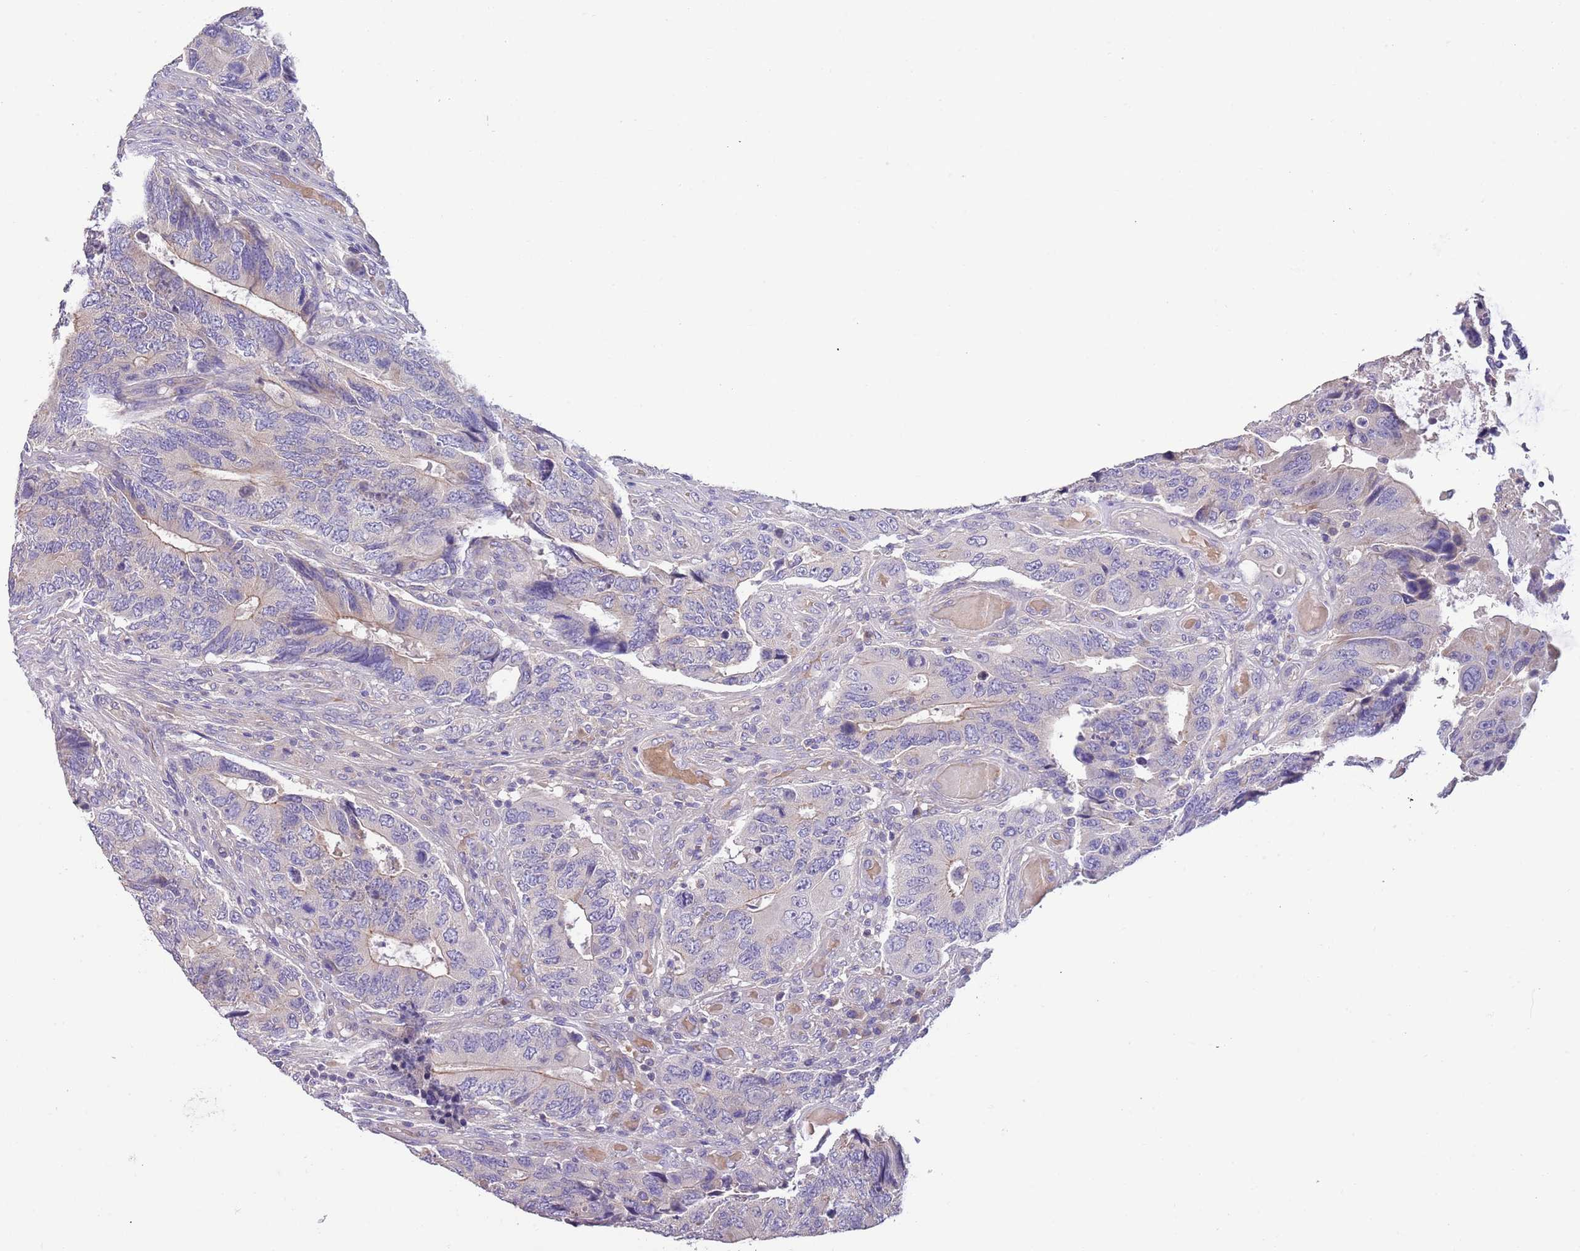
{"staining": {"intensity": "weak", "quantity": "<25%", "location": "cytoplasmic/membranous"}, "tissue": "colorectal cancer", "cell_type": "Tumor cells", "image_type": "cancer", "snomed": [{"axis": "morphology", "description": "Adenocarcinoma, NOS"}, {"axis": "topography", "description": "Colon"}], "caption": "This is an immunohistochemistry photomicrograph of human colorectal adenocarcinoma. There is no positivity in tumor cells.", "gene": "ZNF658", "patient": {"sex": "male", "age": 87}}